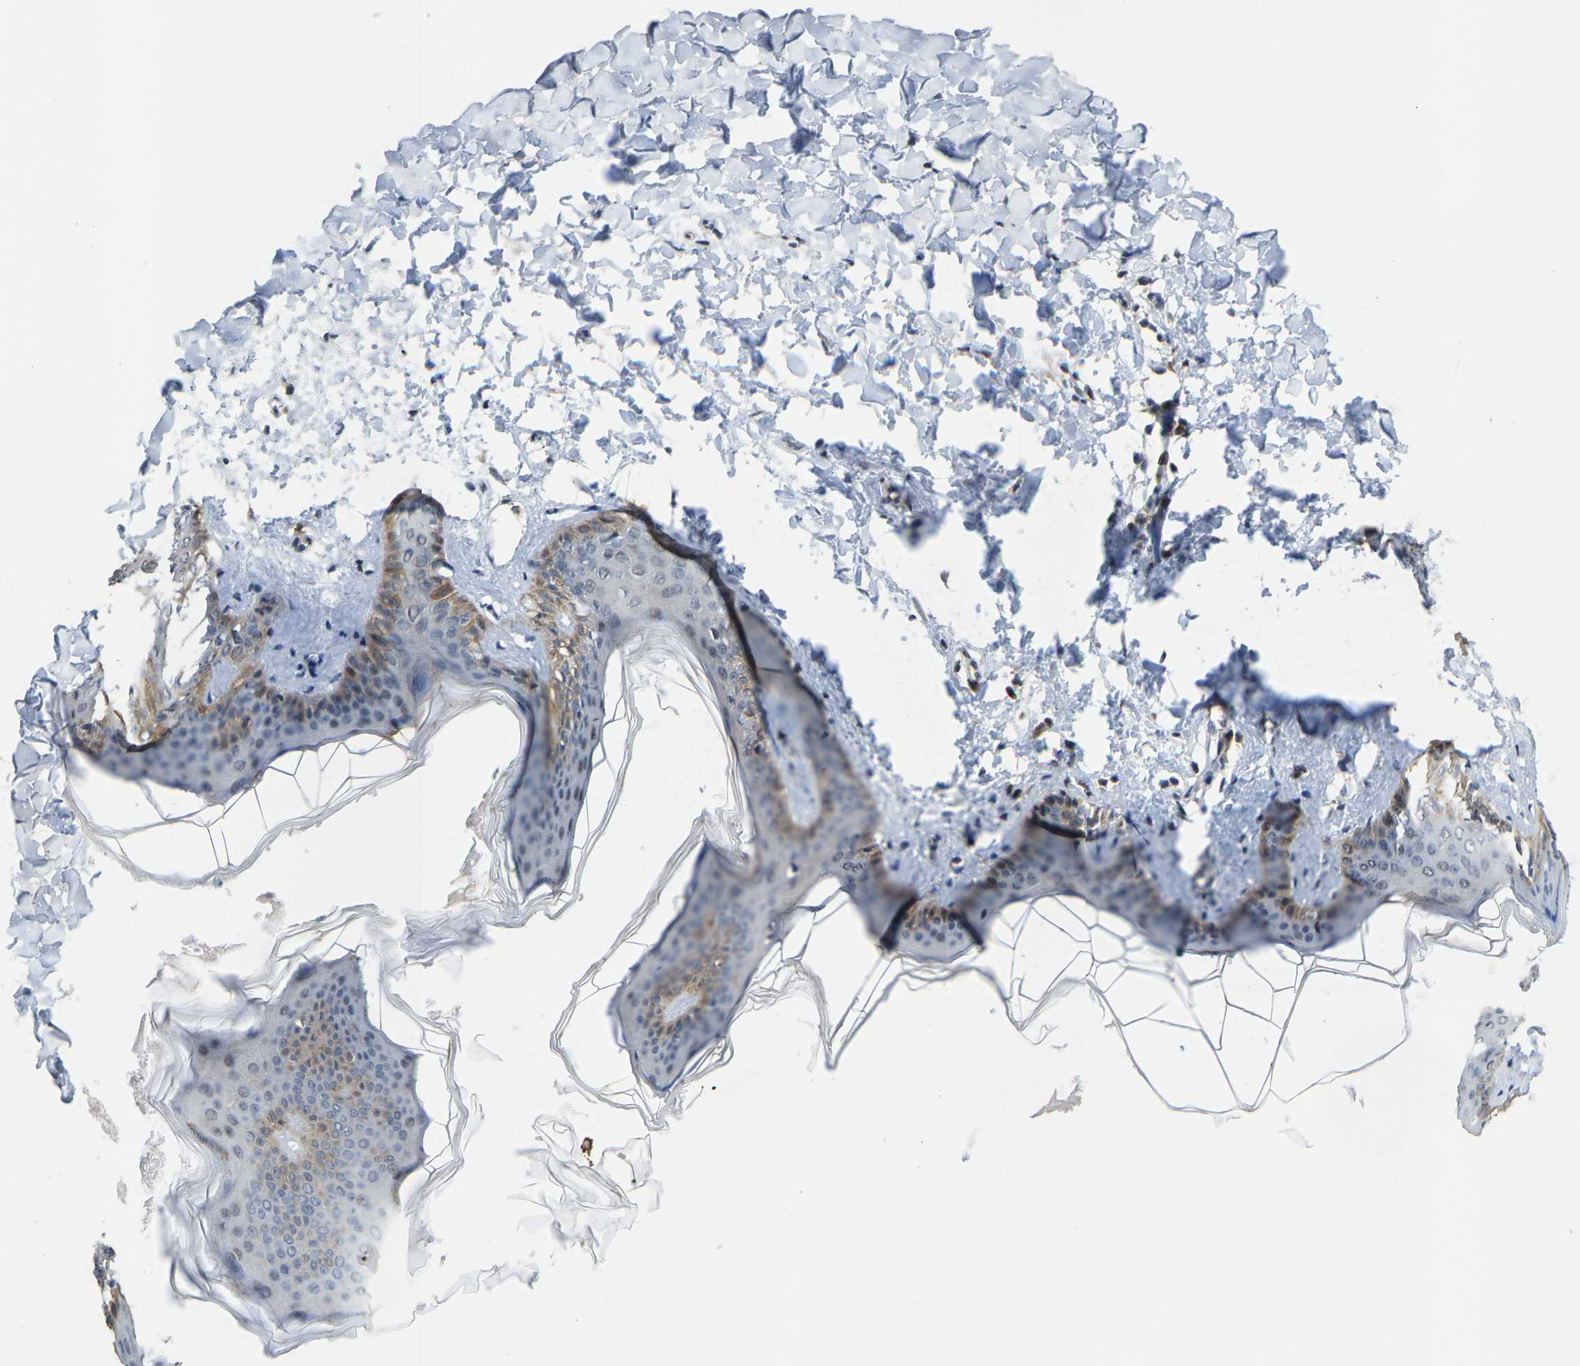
{"staining": {"intensity": "negative", "quantity": "none", "location": "none"}, "tissue": "skin", "cell_type": "Fibroblasts", "image_type": "normal", "snomed": [{"axis": "morphology", "description": "Normal tissue, NOS"}, {"axis": "topography", "description": "Skin"}], "caption": "IHC of benign skin displays no positivity in fibroblasts.", "gene": "FGD3", "patient": {"sex": "female", "age": 17}}